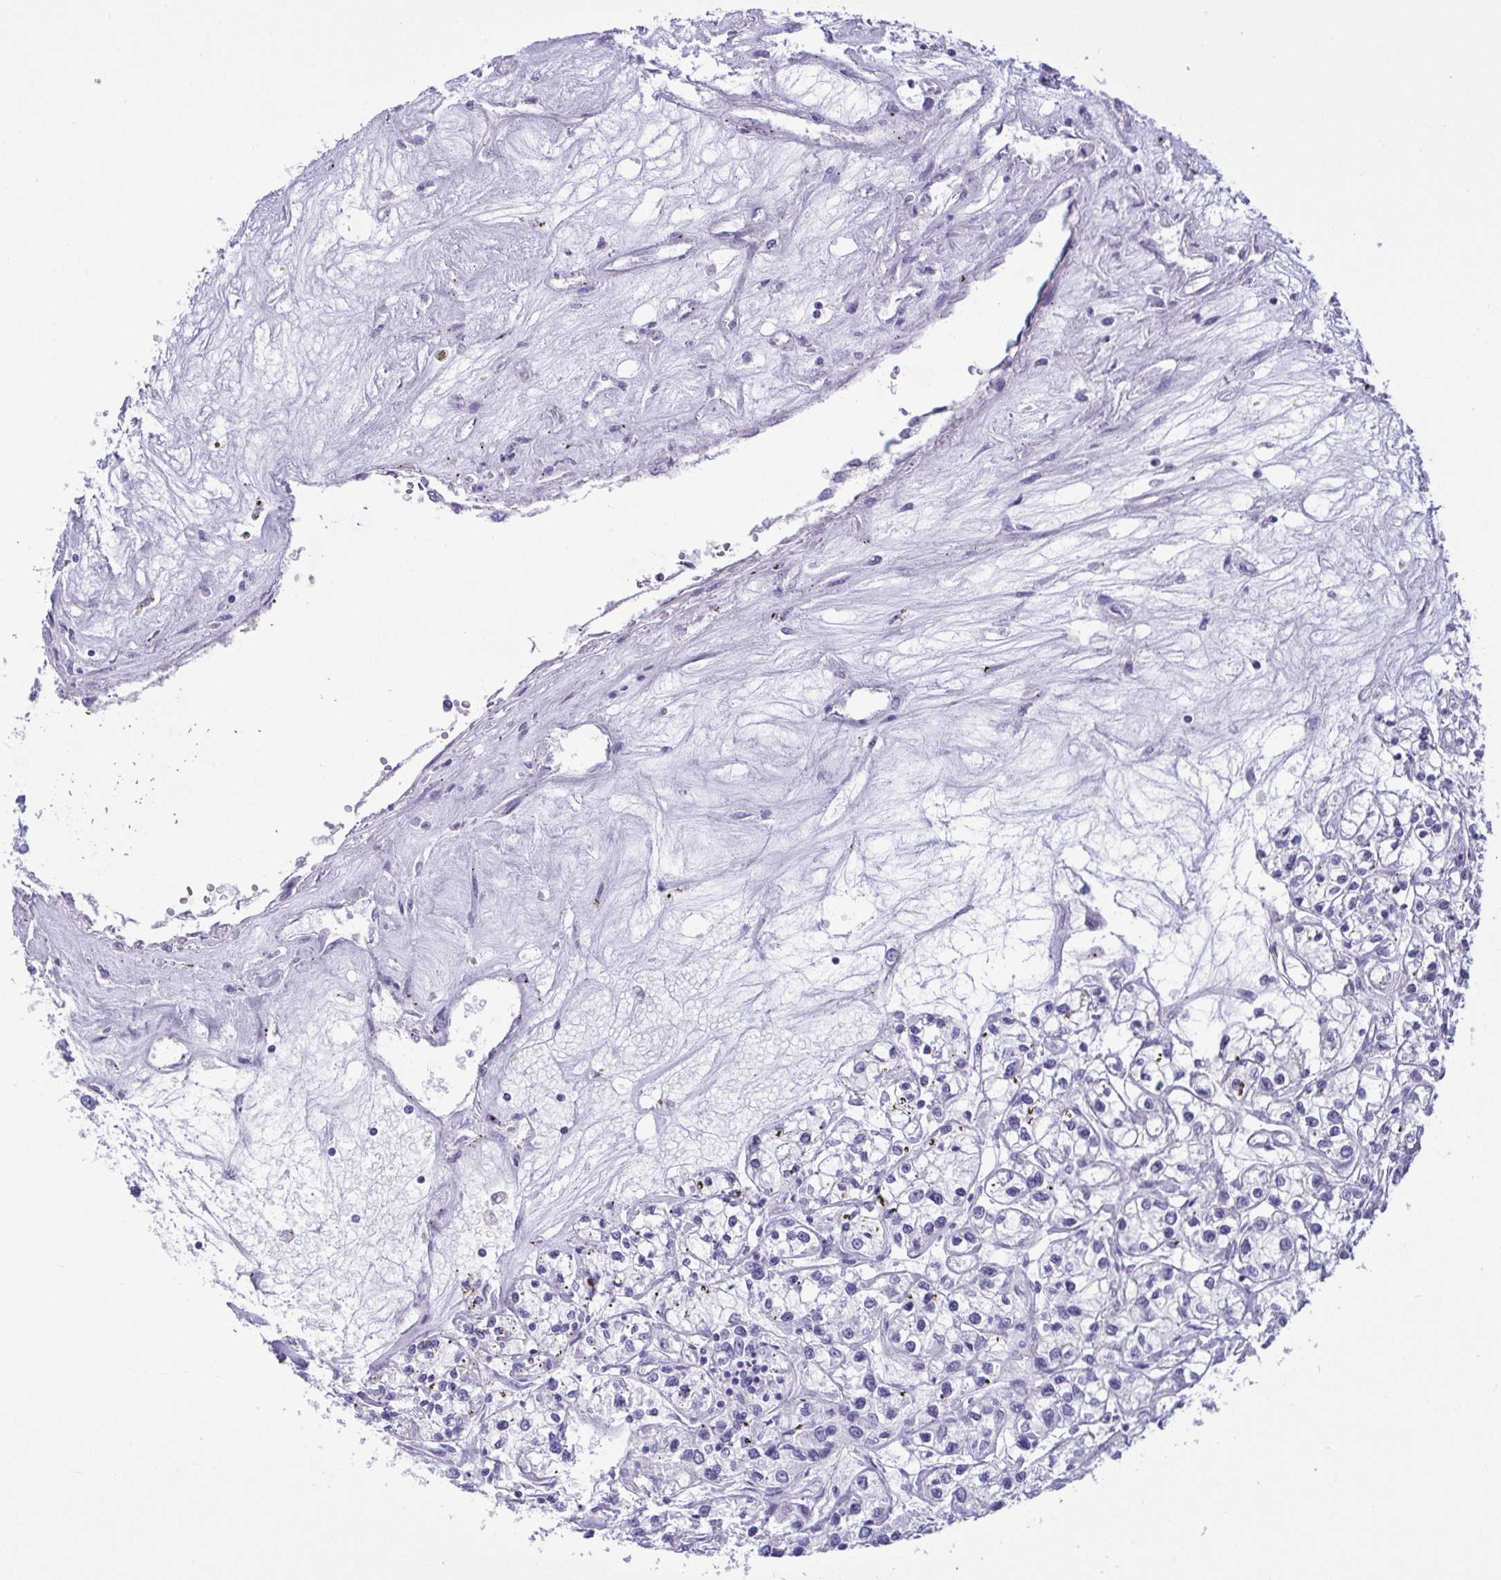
{"staining": {"intensity": "negative", "quantity": "none", "location": "none"}, "tissue": "renal cancer", "cell_type": "Tumor cells", "image_type": "cancer", "snomed": [{"axis": "morphology", "description": "Adenocarcinoma, NOS"}, {"axis": "topography", "description": "Kidney"}], "caption": "A histopathology image of renal adenocarcinoma stained for a protein reveals no brown staining in tumor cells. Nuclei are stained in blue.", "gene": "C4orf33", "patient": {"sex": "female", "age": 59}}